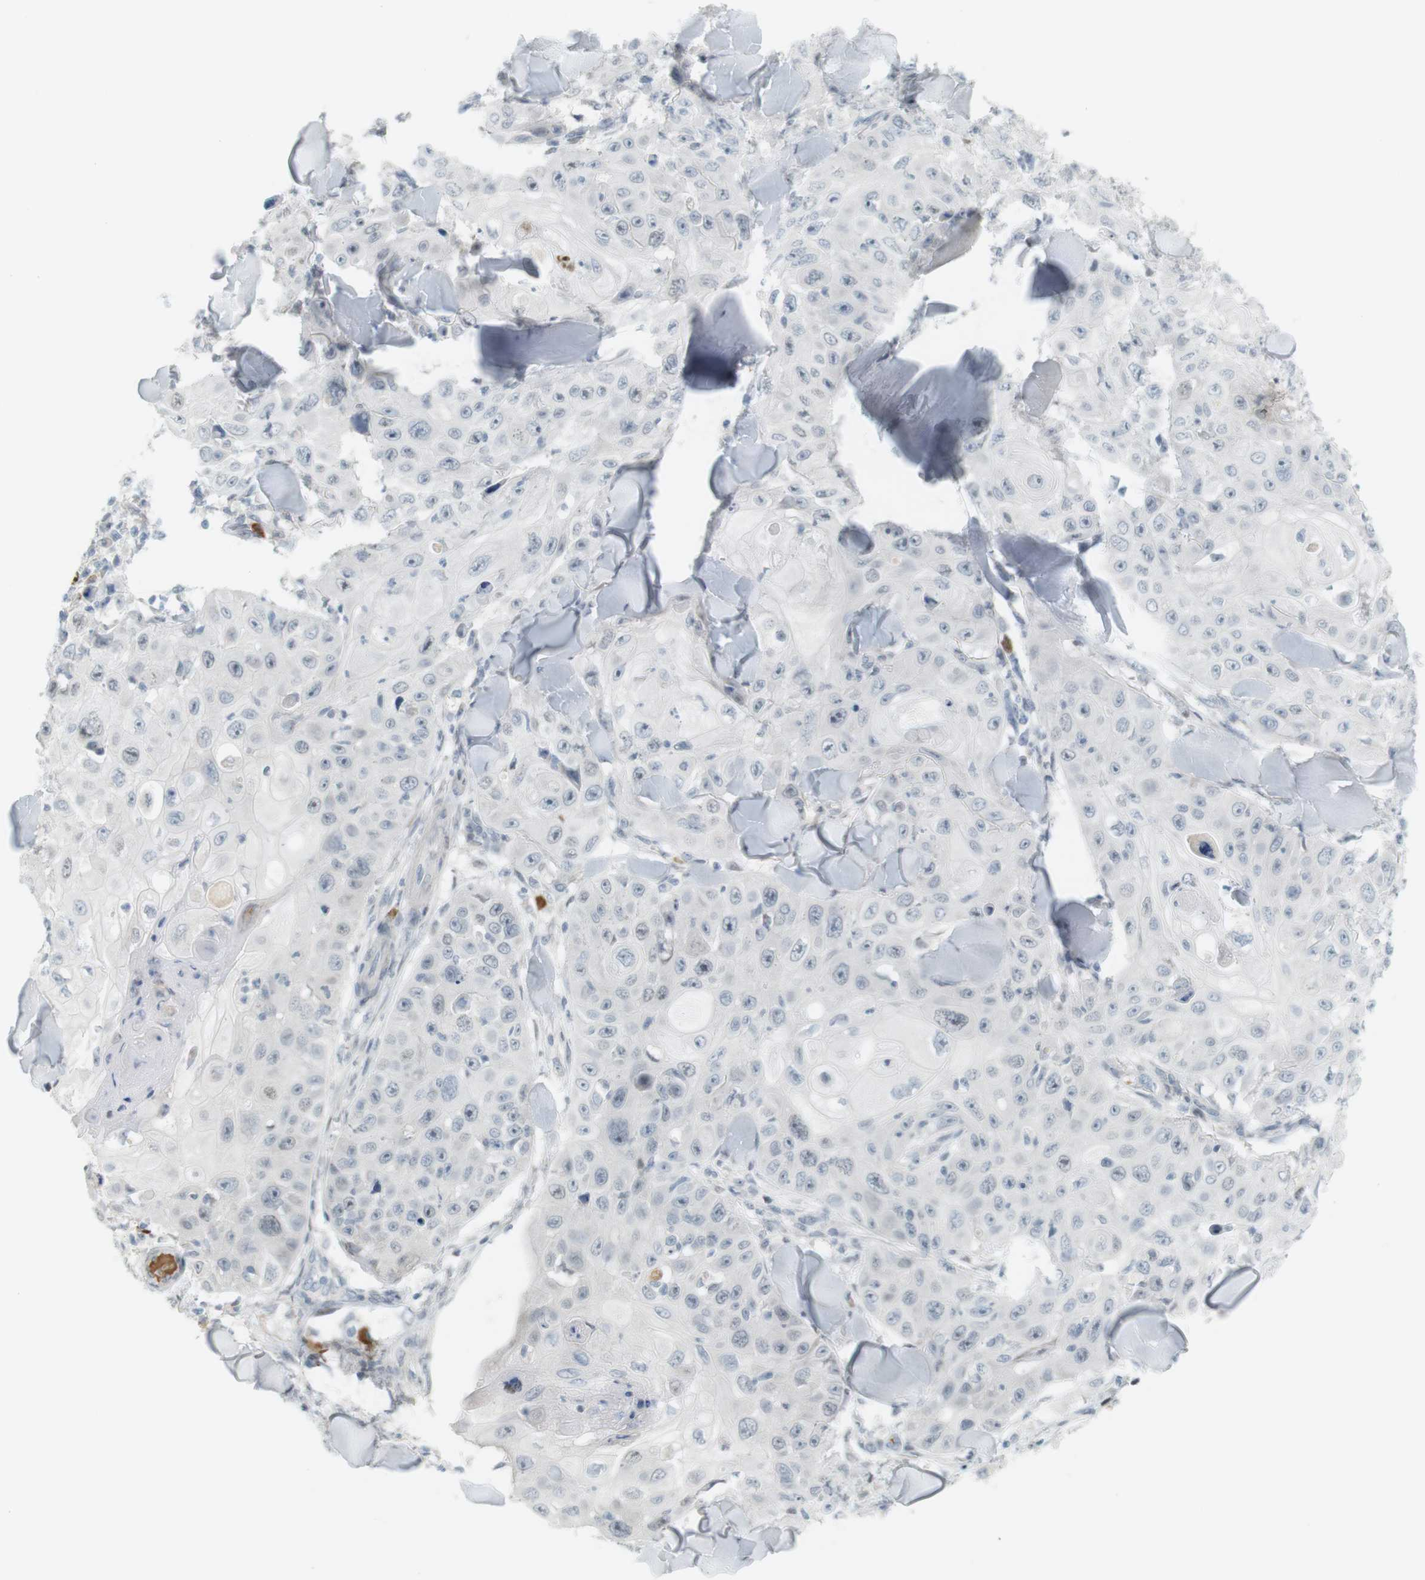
{"staining": {"intensity": "negative", "quantity": "none", "location": "none"}, "tissue": "skin cancer", "cell_type": "Tumor cells", "image_type": "cancer", "snomed": [{"axis": "morphology", "description": "Squamous cell carcinoma, NOS"}, {"axis": "topography", "description": "Skin"}], "caption": "Immunohistochemistry histopathology image of neoplastic tissue: human skin cancer stained with DAB demonstrates no significant protein positivity in tumor cells.", "gene": "DMC1", "patient": {"sex": "male", "age": 86}}